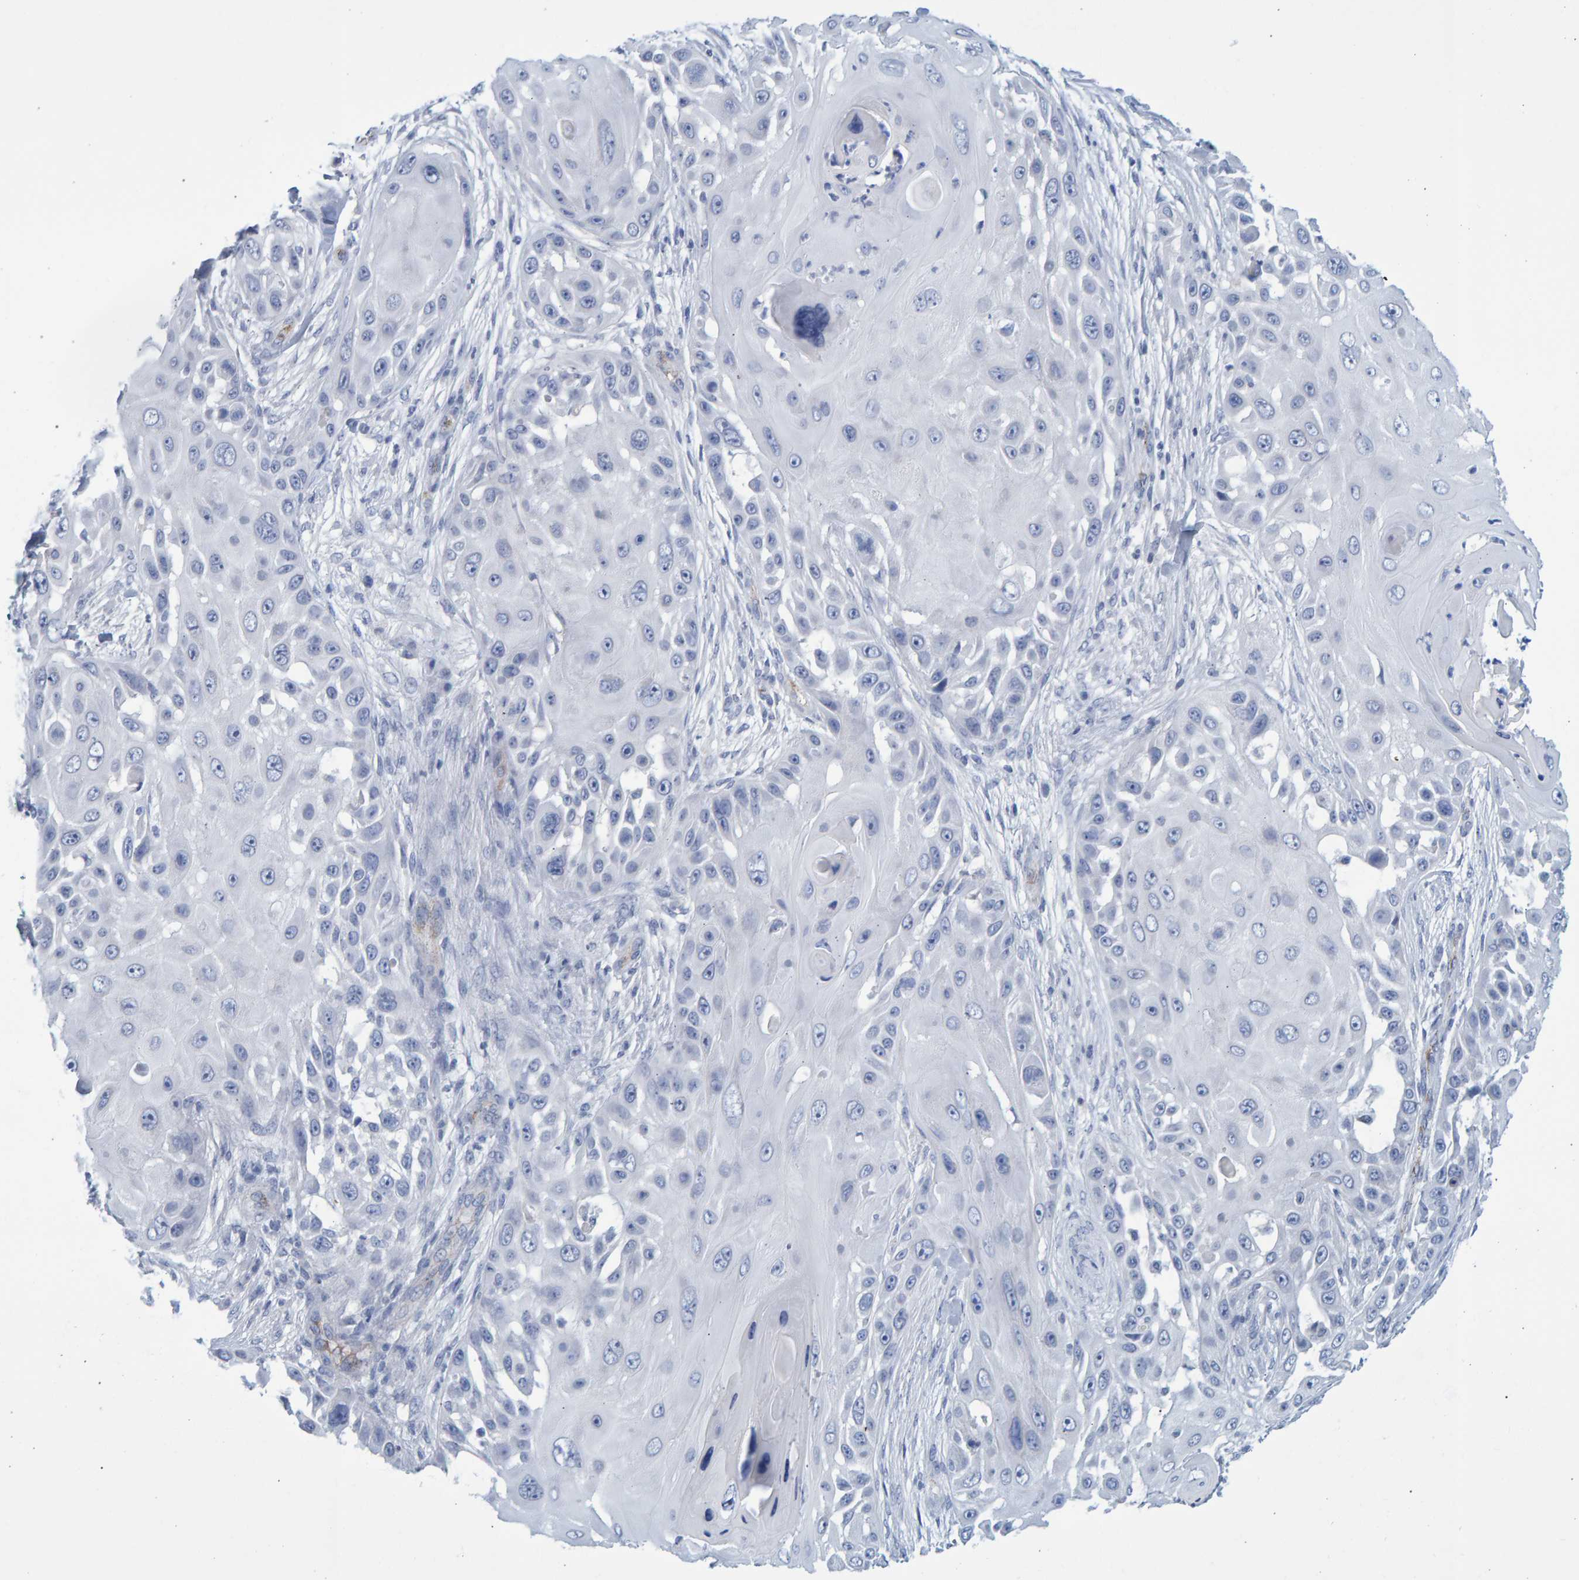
{"staining": {"intensity": "negative", "quantity": "none", "location": "none"}, "tissue": "skin cancer", "cell_type": "Tumor cells", "image_type": "cancer", "snomed": [{"axis": "morphology", "description": "Squamous cell carcinoma, NOS"}, {"axis": "topography", "description": "Skin"}], "caption": "Immunohistochemistry (IHC) photomicrograph of human skin squamous cell carcinoma stained for a protein (brown), which demonstrates no positivity in tumor cells.", "gene": "SLC34A3", "patient": {"sex": "female", "age": 44}}